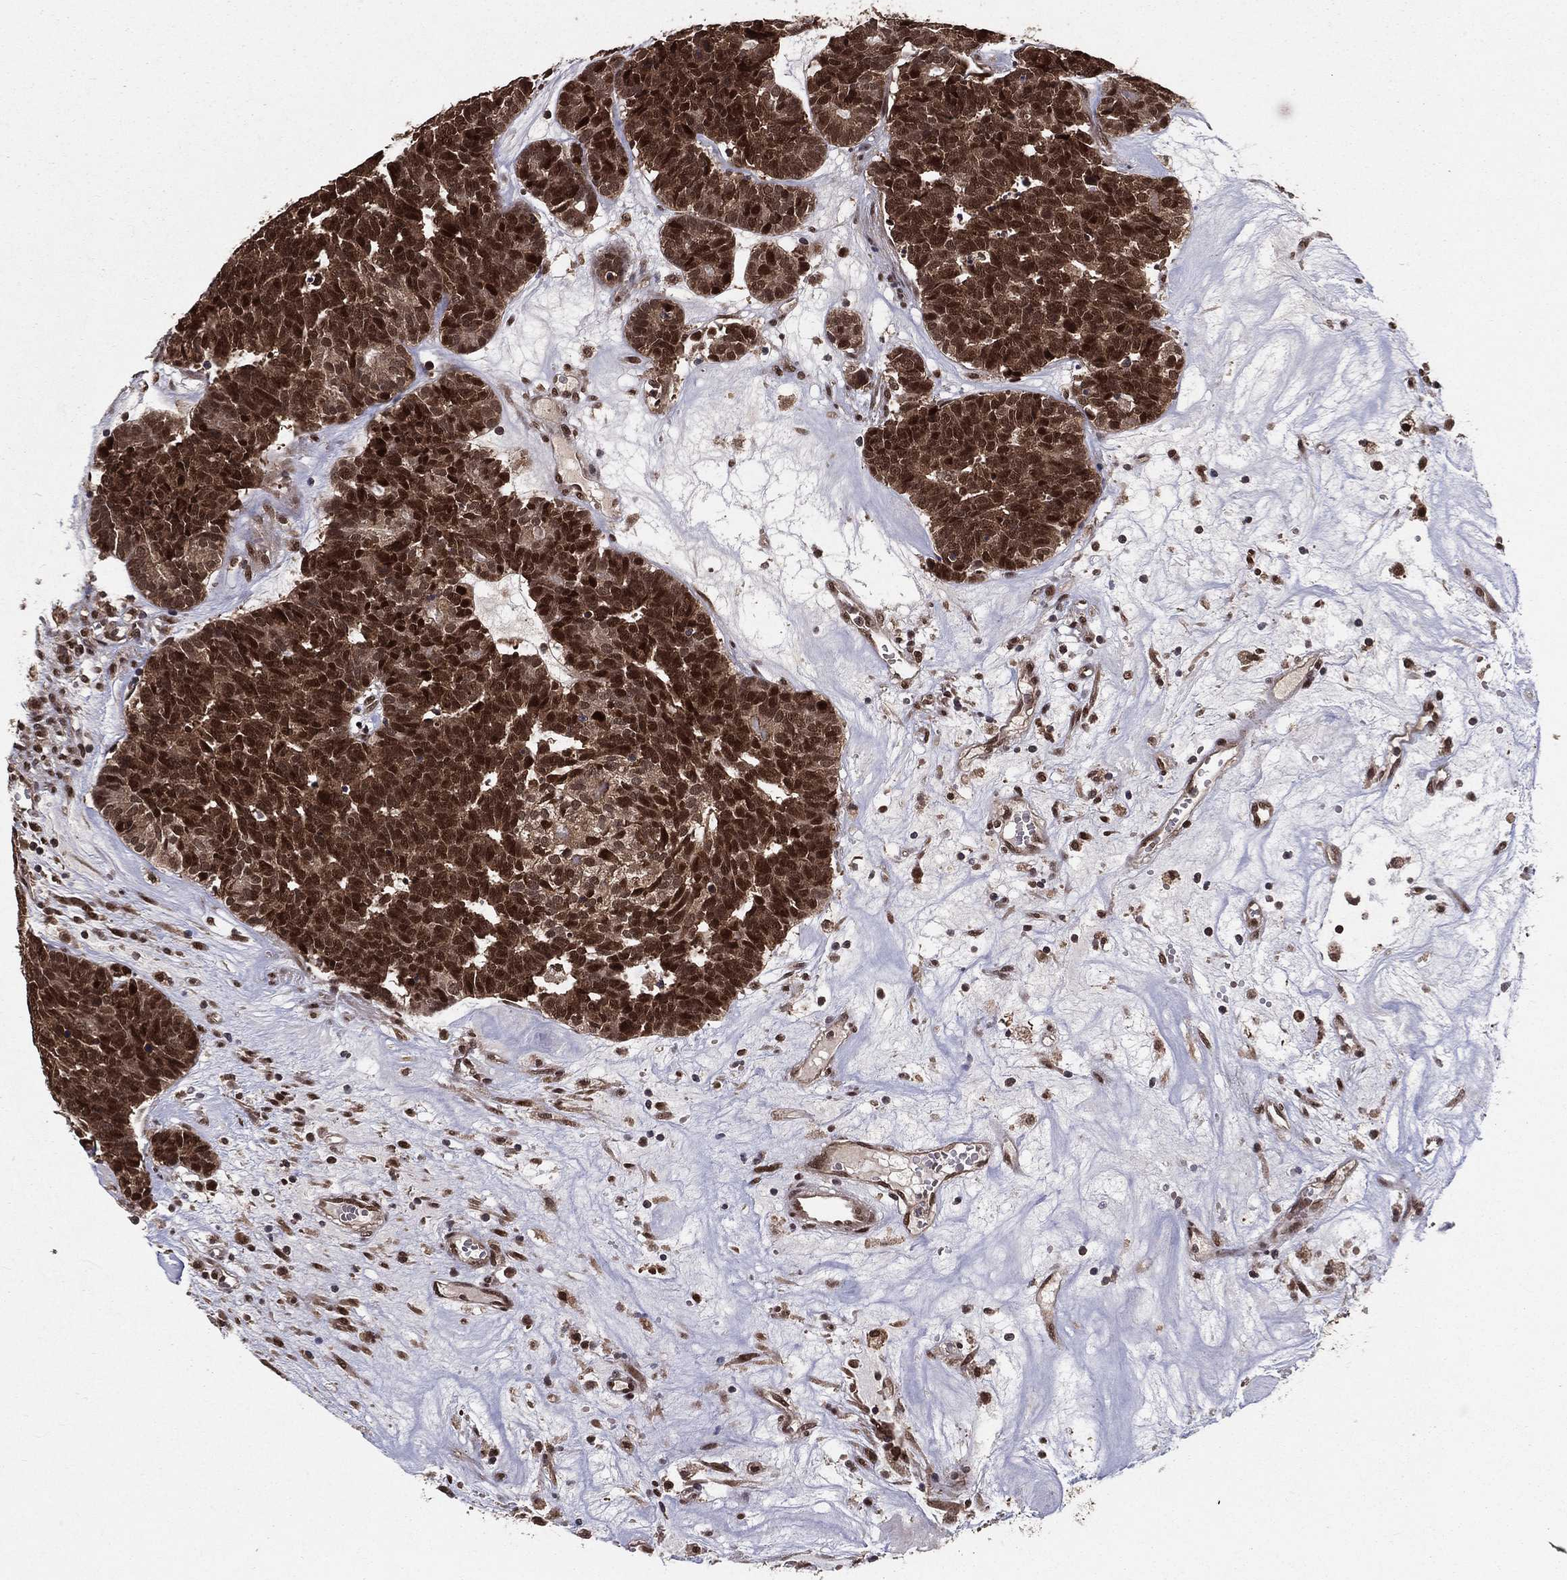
{"staining": {"intensity": "moderate", "quantity": ">75%", "location": "cytoplasmic/membranous,nuclear"}, "tissue": "head and neck cancer", "cell_type": "Tumor cells", "image_type": "cancer", "snomed": [{"axis": "morphology", "description": "Adenocarcinoma, NOS"}, {"axis": "topography", "description": "Head-Neck"}], "caption": "Protein expression analysis of head and neck cancer shows moderate cytoplasmic/membranous and nuclear expression in approximately >75% of tumor cells.", "gene": "CARM1", "patient": {"sex": "female", "age": 81}}